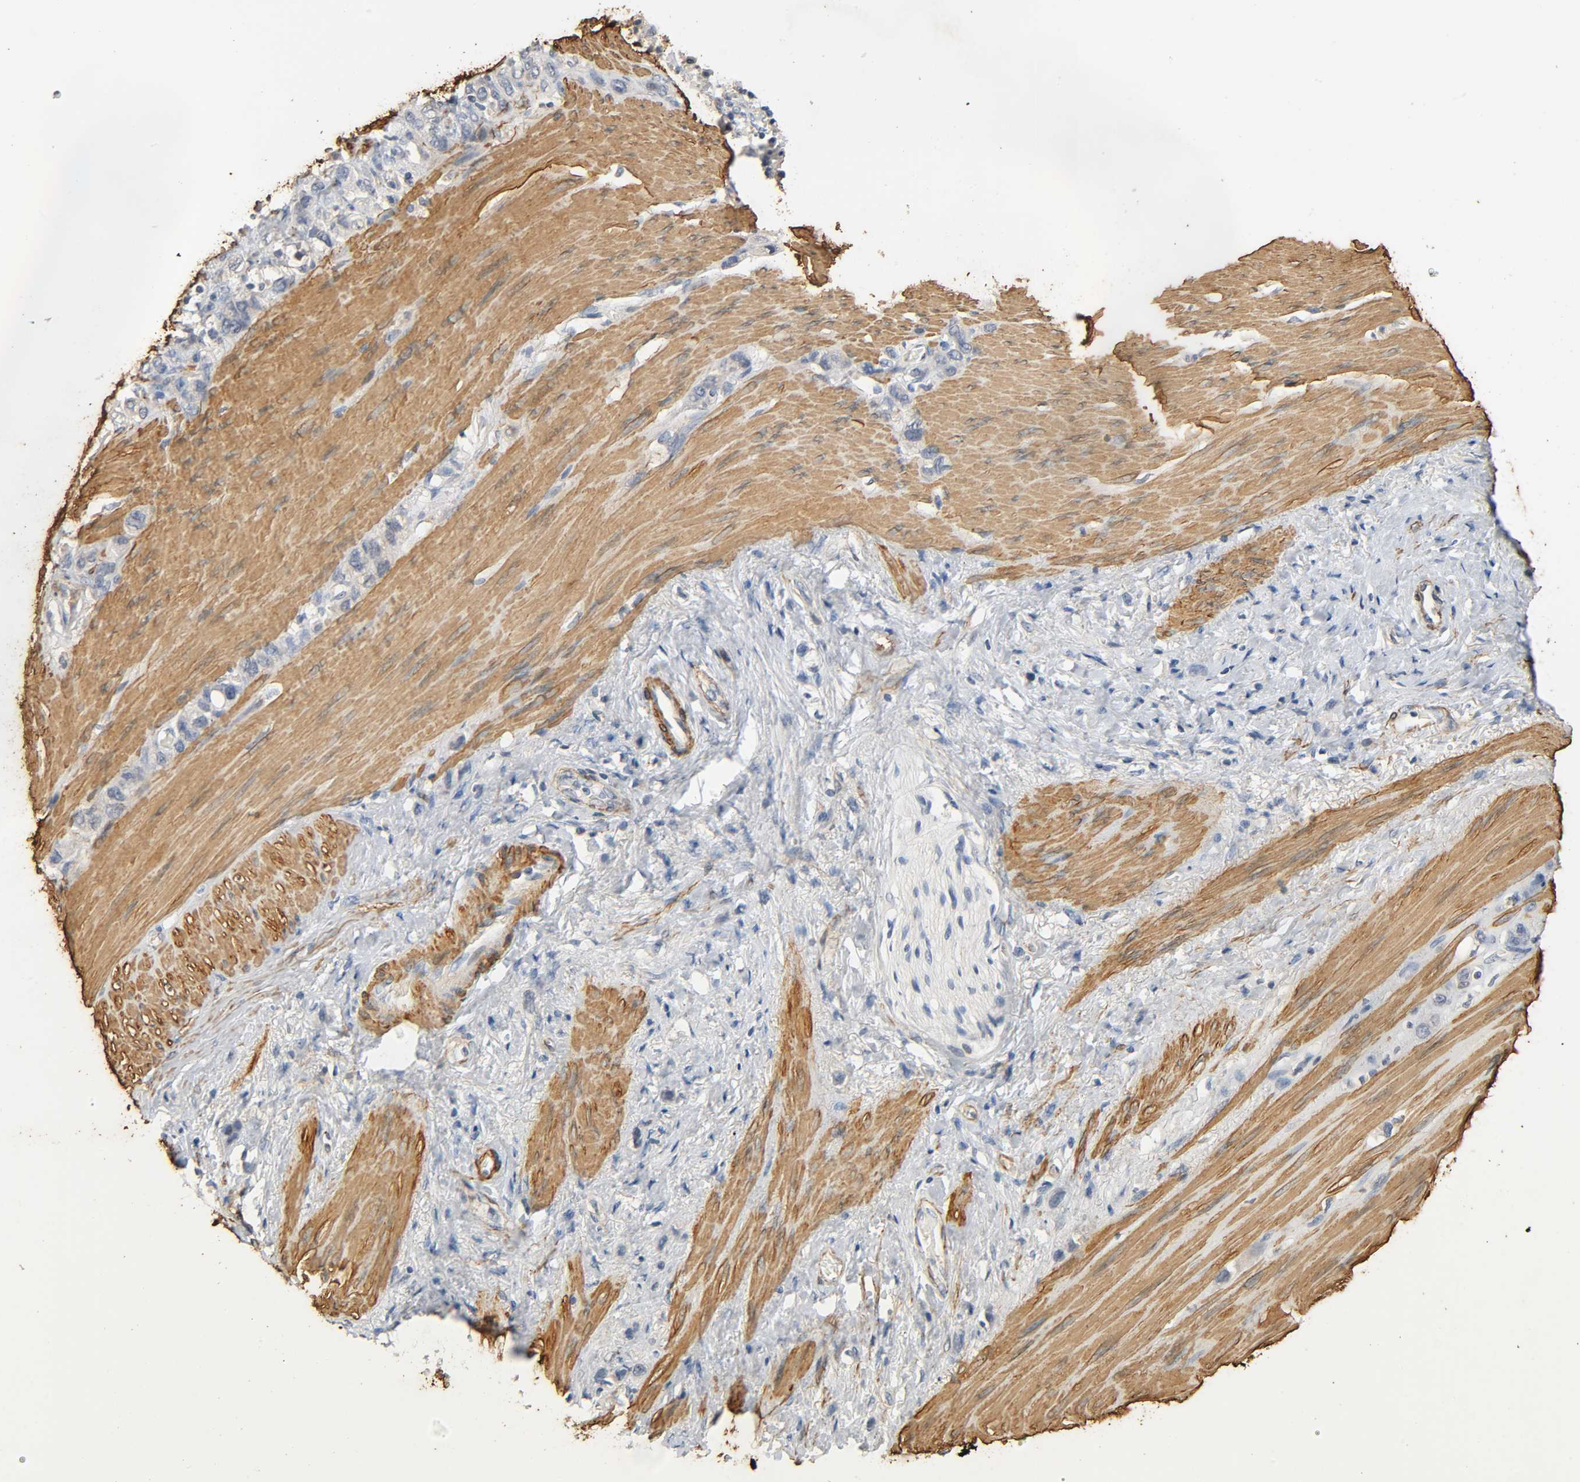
{"staining": {"intensity": "negative", "quantity": "none", "location": "none"}, "tissue": "stomach cancer", "cell_type": "Tumor cells", "image_type": "cancer", "snomed": [{"axis": "morphology", "description": "Normal tissue, NOS"}, {"axis": "morphology", "description": "Adenocarcinoma, NOS"}, {"axis": "morphology", "description": "Adenocarcinoma, High grade"}, {"axis": "topography", "description": "Stomach, upper"}, {"axis": "topography", "description": "Stomach"}], "caption": "High magnification brightfield microscopy of high-grade adenocarcinoma (stomach) stained with DAB (brown) and counterstained with hematoxylin (blue): tumor cells show no significant positivity.", "gene": "GSTA3", "patient": {"sex": "female", "age": 65}}